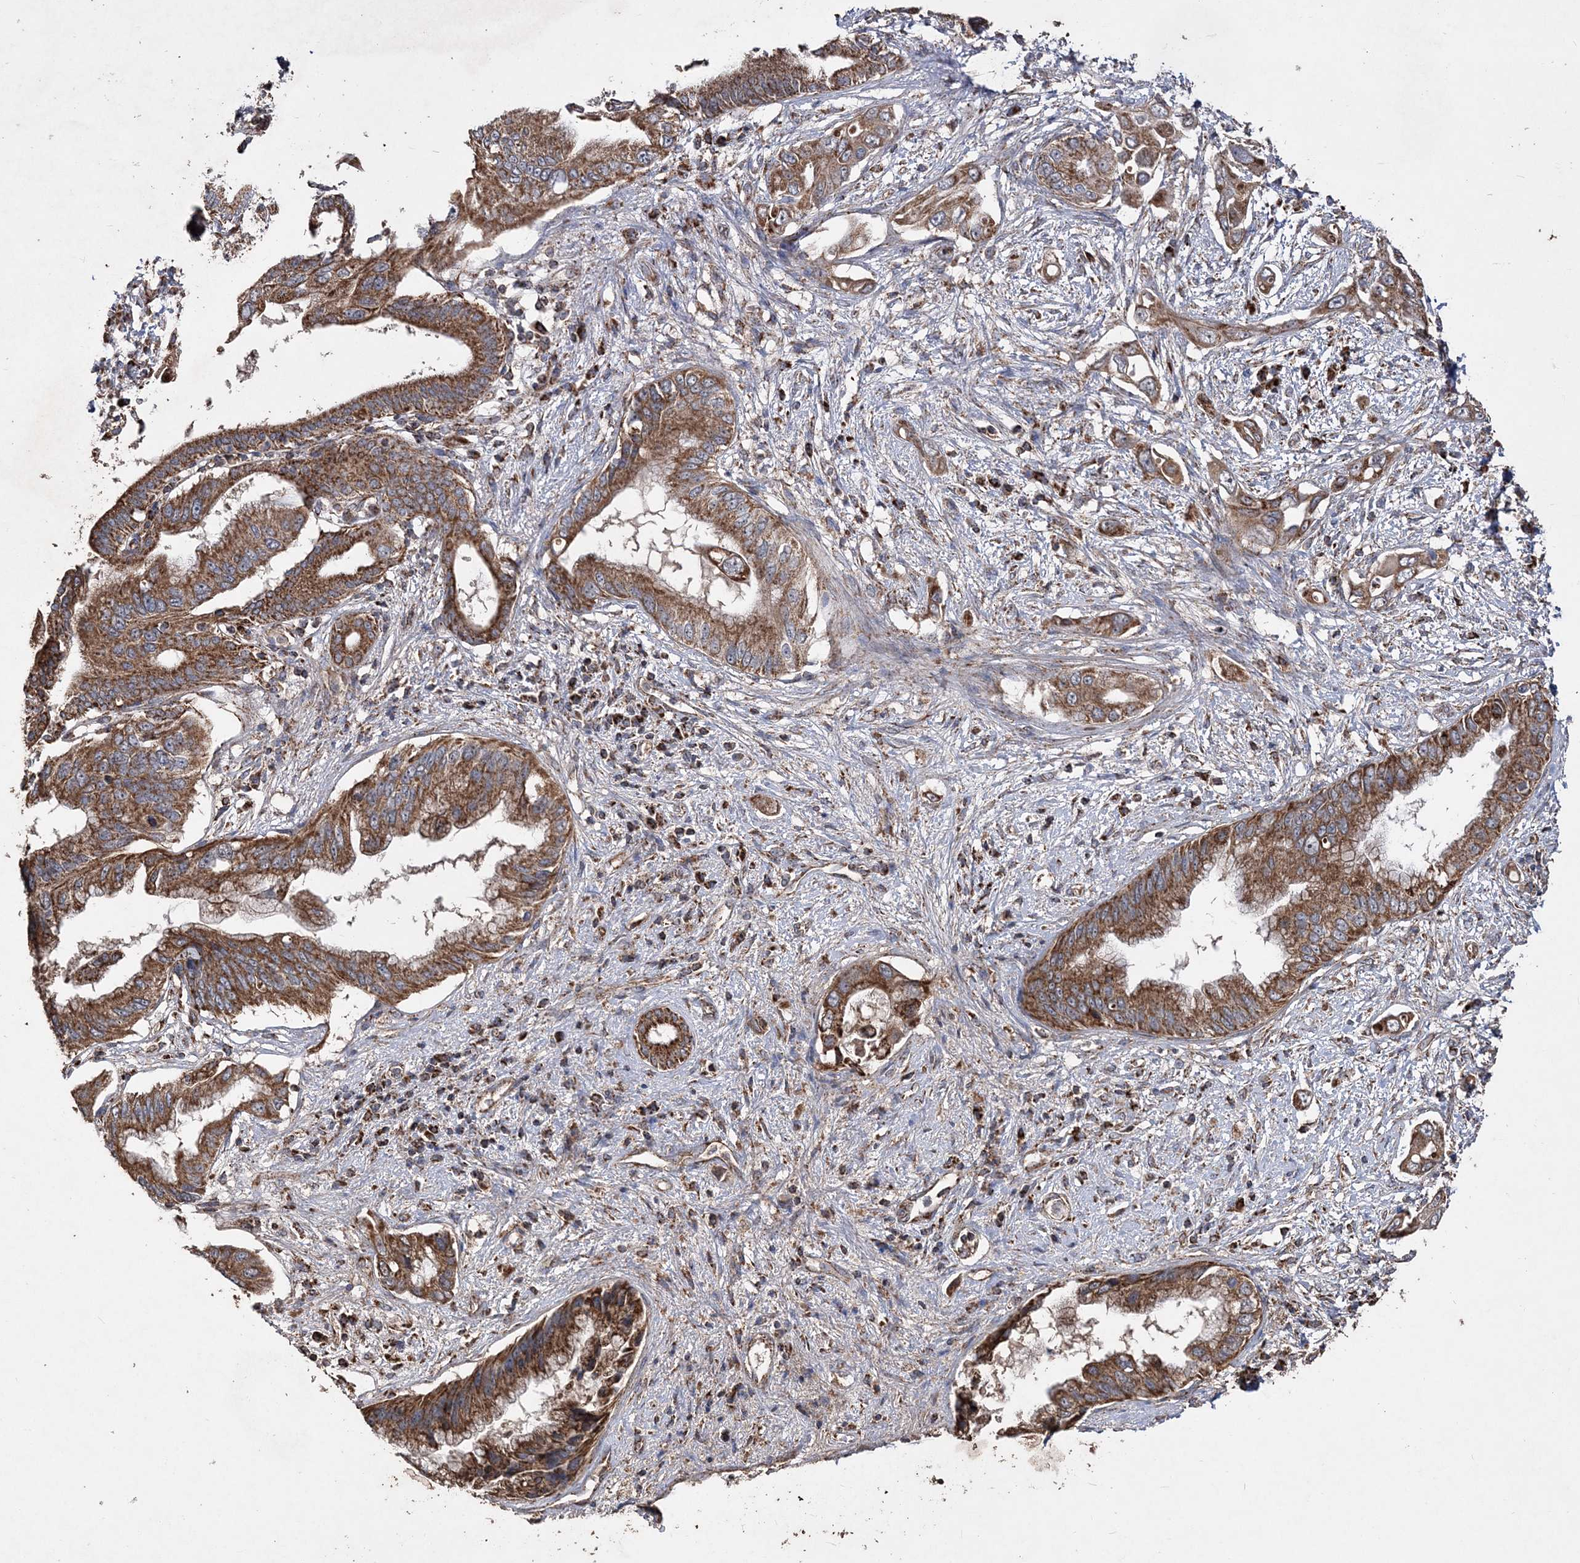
{"staining": {"intensity": "moderate", "quantity": ">75%", "location": "cytoplasmic/membranous"}, "tissue": "pancreatic cancer", "cell_type": "Tumor cells", "image_type": "cancer", "snomed": [{"axis": "morphology", "description": "Inflammation, NOS"}, {"axis": "morphology", "description": "Adenocarcinoma, NOS"}, {"axis": "topography", "description": "Pancreas"}], "caption": "IHC histopathology image of neoplastic tissue: pancreatic cancer (adenocarcinoma) stained using immunohistochemistry reveals medium levels of moderate protein expression localized specifically in the cytoplasmic/membranous of tumor cells, appearing as a cytoplasmic/membranous brown color.", "gene": "POC5", "patient": {"sex": "female", "age": 56}}